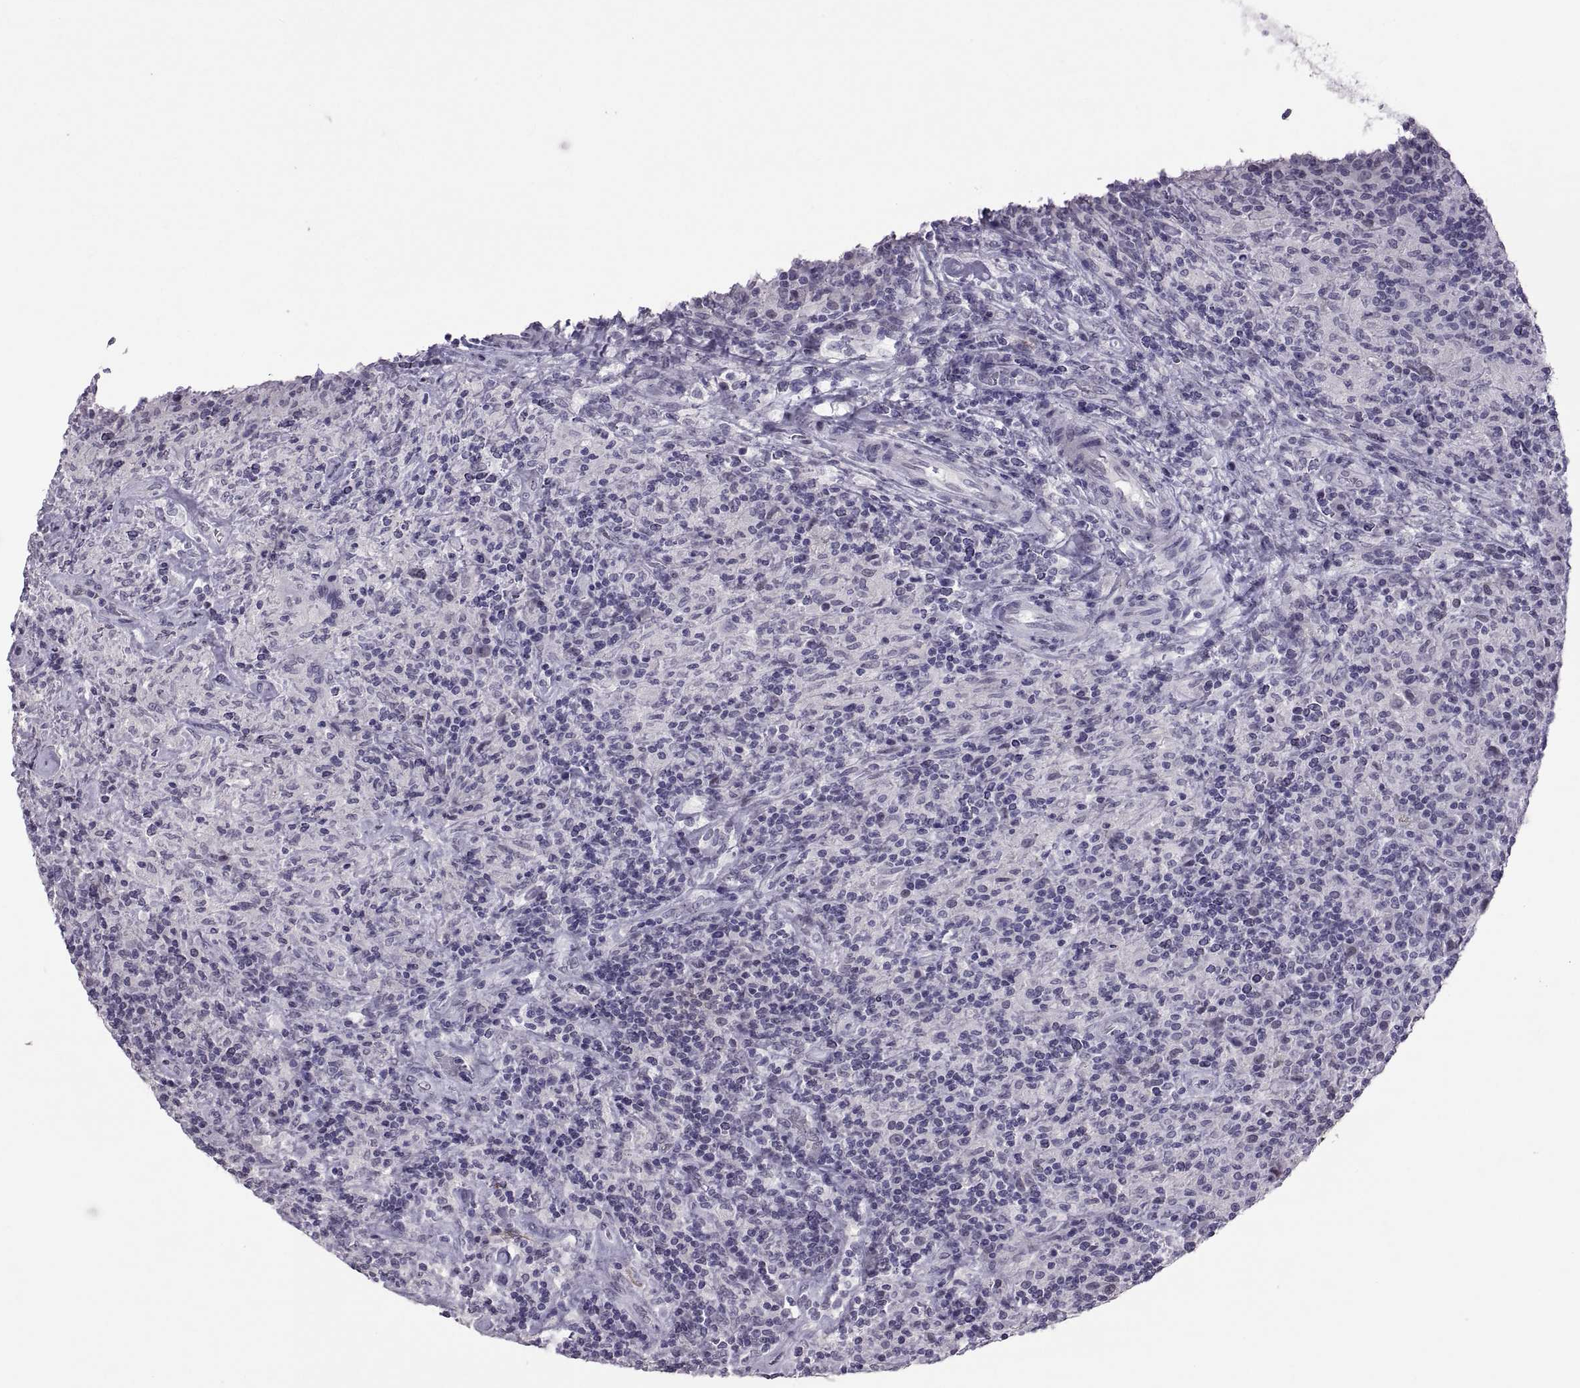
{"staining": {"intensity": "negative", "quantity": "none", "location": "none"}, "tissue": "lymphoma", "cell_type": "Tumor cells", "image_type": "cancer", "snomed": [{"axis": "morphology", "description": "Hodgkin's disease, NOS"}, {"axis": "topography", "description": "Lymph node"}], "caption": "Protein analysis of Hodgkin's disease reveals no significant positivity in tumor cells.", "gene": "KRT77", "patient": {"sex": "male", "age": 70}}